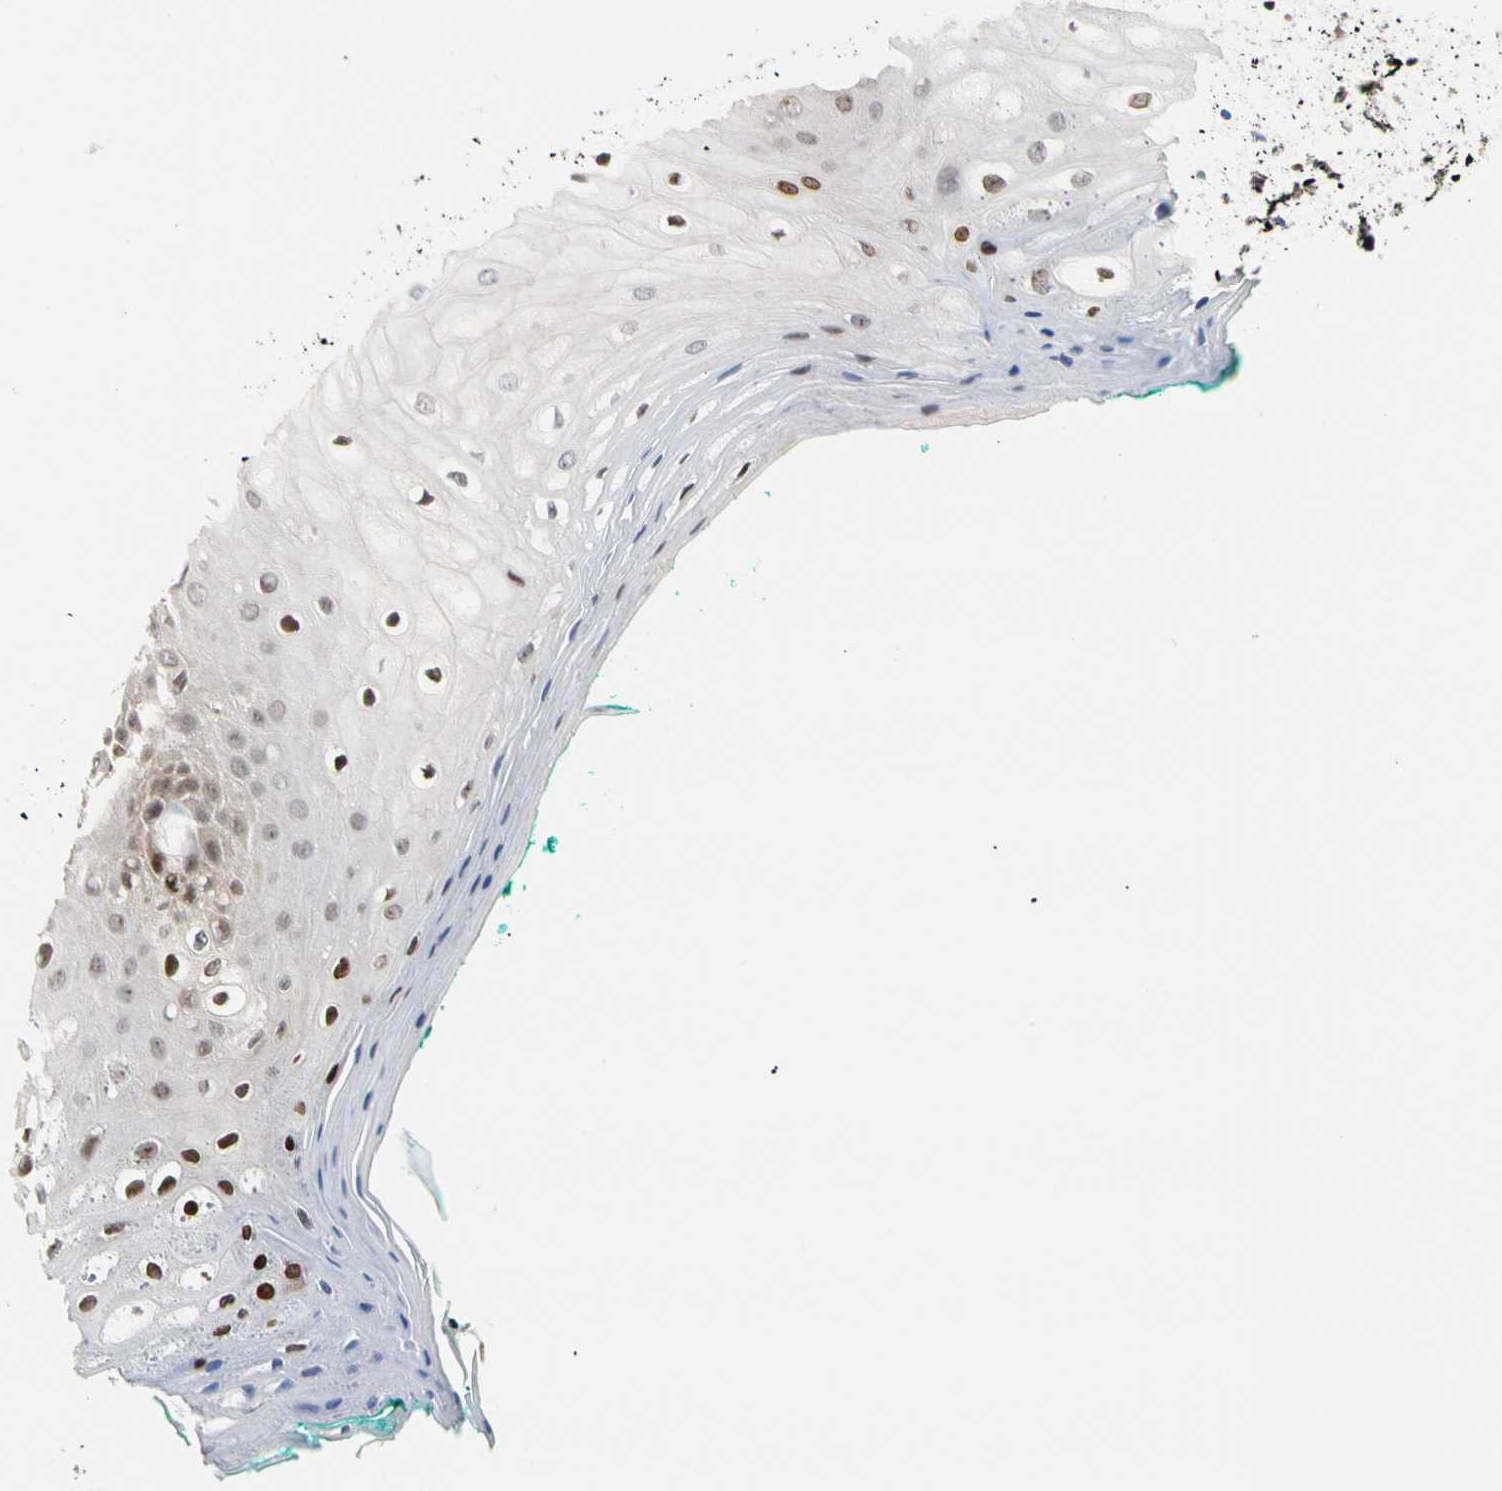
{"staining": {"intensity": "strong", "quantity": "25%-75%", "location": "nuclear"}, "tissue": "oral mucosa", "cell_type": "Squamous epithelial cells", "image_type": "normal", "snomed": [{"axis": "morphology", "description": "Normal tissue, NOS"}, {"axis": "morphology", "description": "Squamous cell carcinoma, NOS"}, {"axis": "topography", "description": "Skeletal muscle"}, {"axis": "topography", "description": "Oral tissue"}, {"axis": "topography", "description": "Head-Neck"}], "caption": "Protein staining of normal oral mucosa shows strong nuclear staining in approximately 25%-75% of squamous epithelial cells.", "gene": "E2F1", "patient": {"sex": "female", "age": 84}}